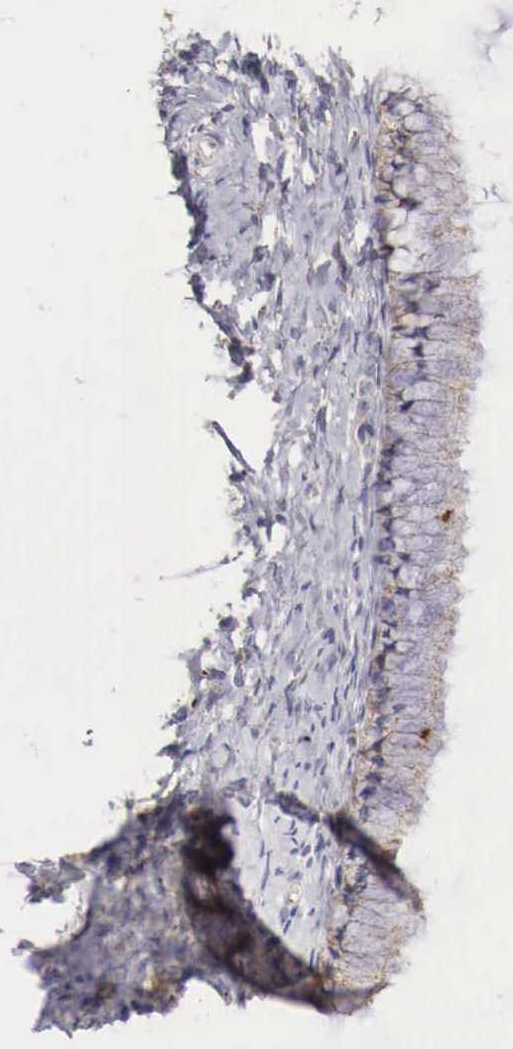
{"staining": {"intensity": "weak", "quantity": "25%-75%", "location": "cytoplasmic/membranous"}, "tissue": "cervix", "cell_type": "Glandular cells", "image_type": "normal", "snomed": [{"axis": "morphology", "description": "Normal tissue, NOS"}, {"axis": "topography", "description": "Cervix"}], "caption": "High-power microscopy captured an IHC image of normal cervix, revealing weak cytoplasmic/membranous staining in about 25%-75% of glandular cells. Using DAB (brown) and hematoxylin (blue) stains, captured at high magnification using brightfield microscopy.", "gene": "XPNPEP3", "patient": {"sex": "female", "age": 53}}